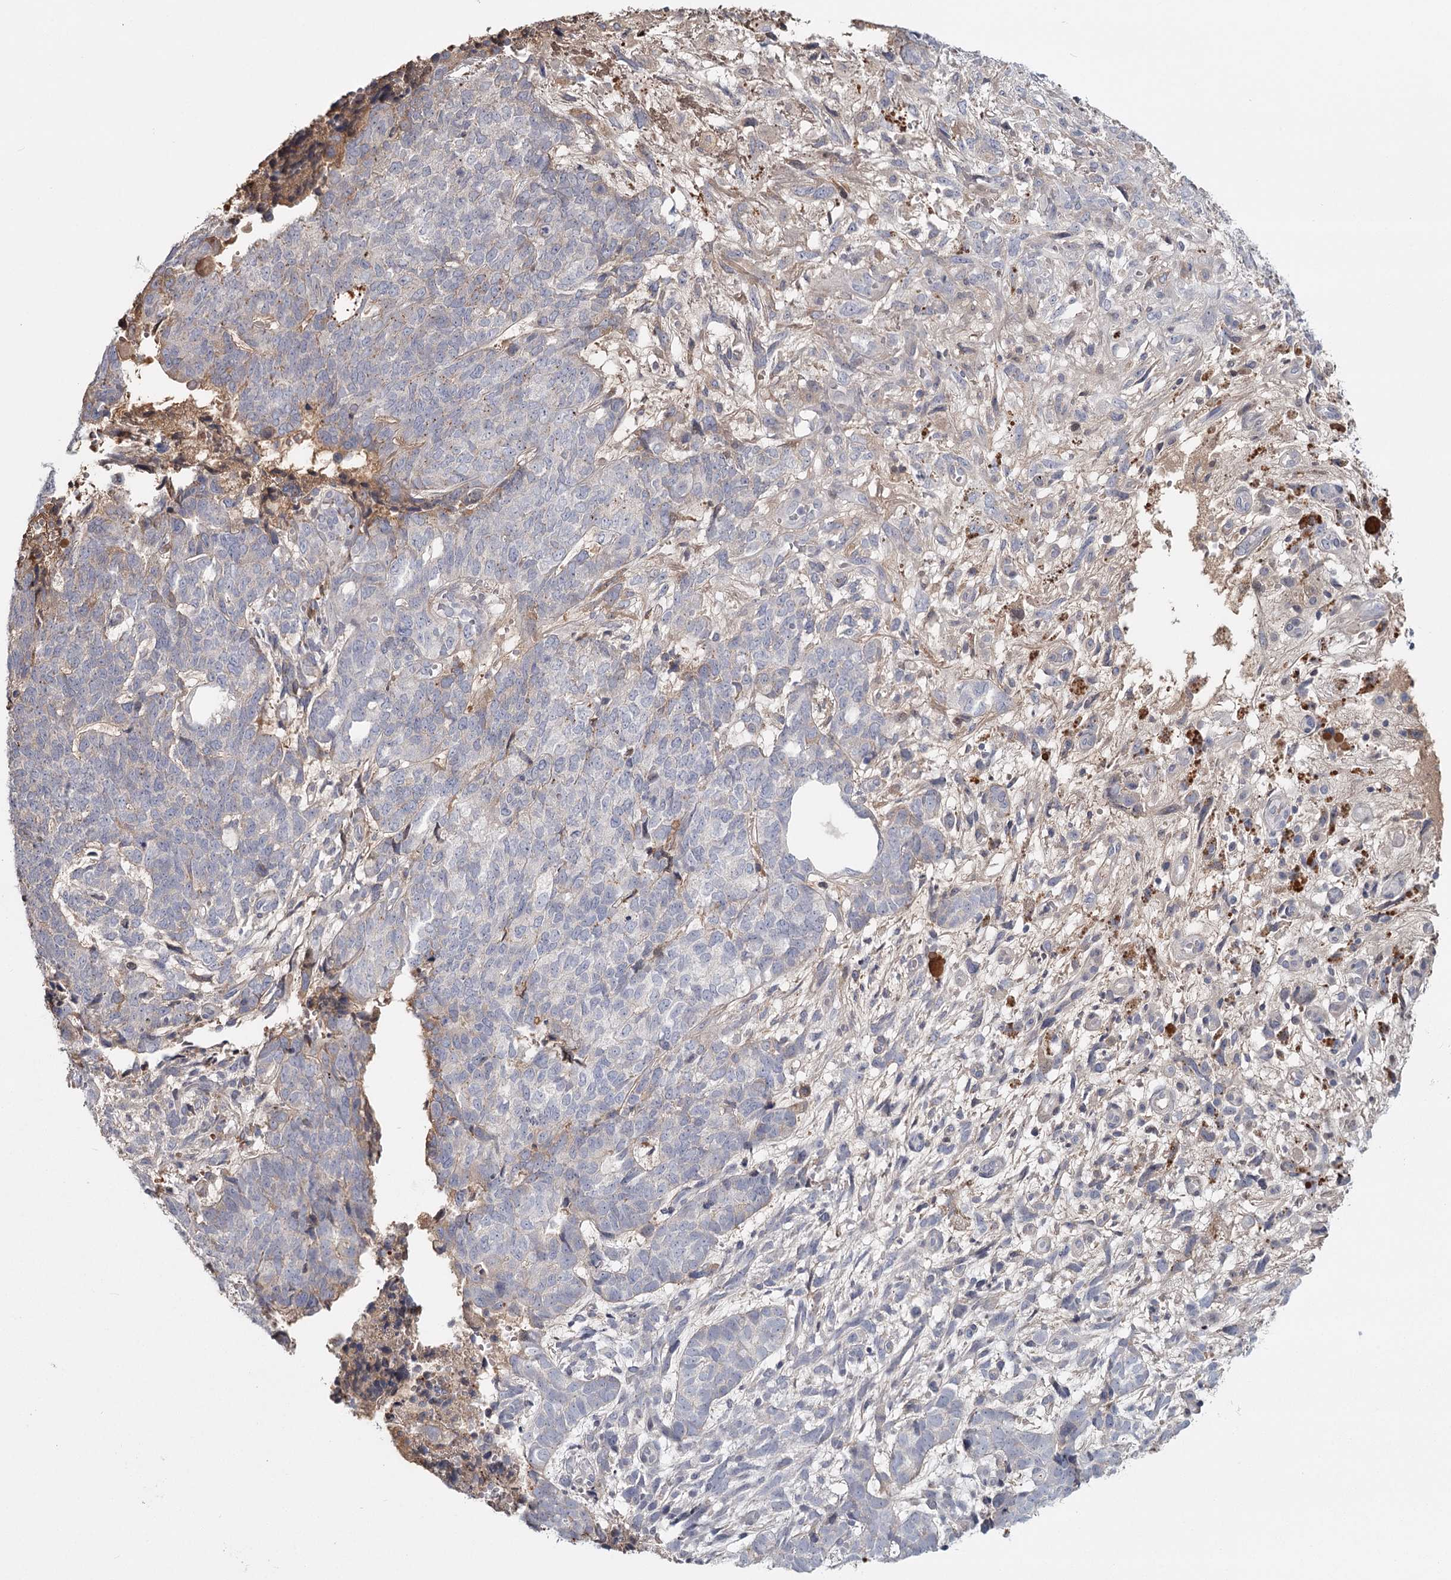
{"staining": {"intensity": "negative", "quantity": "none", "location": "none"}, "tissue": "cervical cancer", "cell_type": "Tumor cells", "image_type": "cancer", "snomed": [{"axis": "morphology", "description": "Squamous cell carcinoma, NOS"}, {"axis": "topography", "description": "Cervix"}], "caption": "DAB (3,3'-diaminobenzidine) immunohistochemical staining of cervical cancer (squamous cell carcinoma) exhibits no significant positivity in tumor cells.", "gene": "DHRS9", "patient": {"sex": "female", "age": 63}}